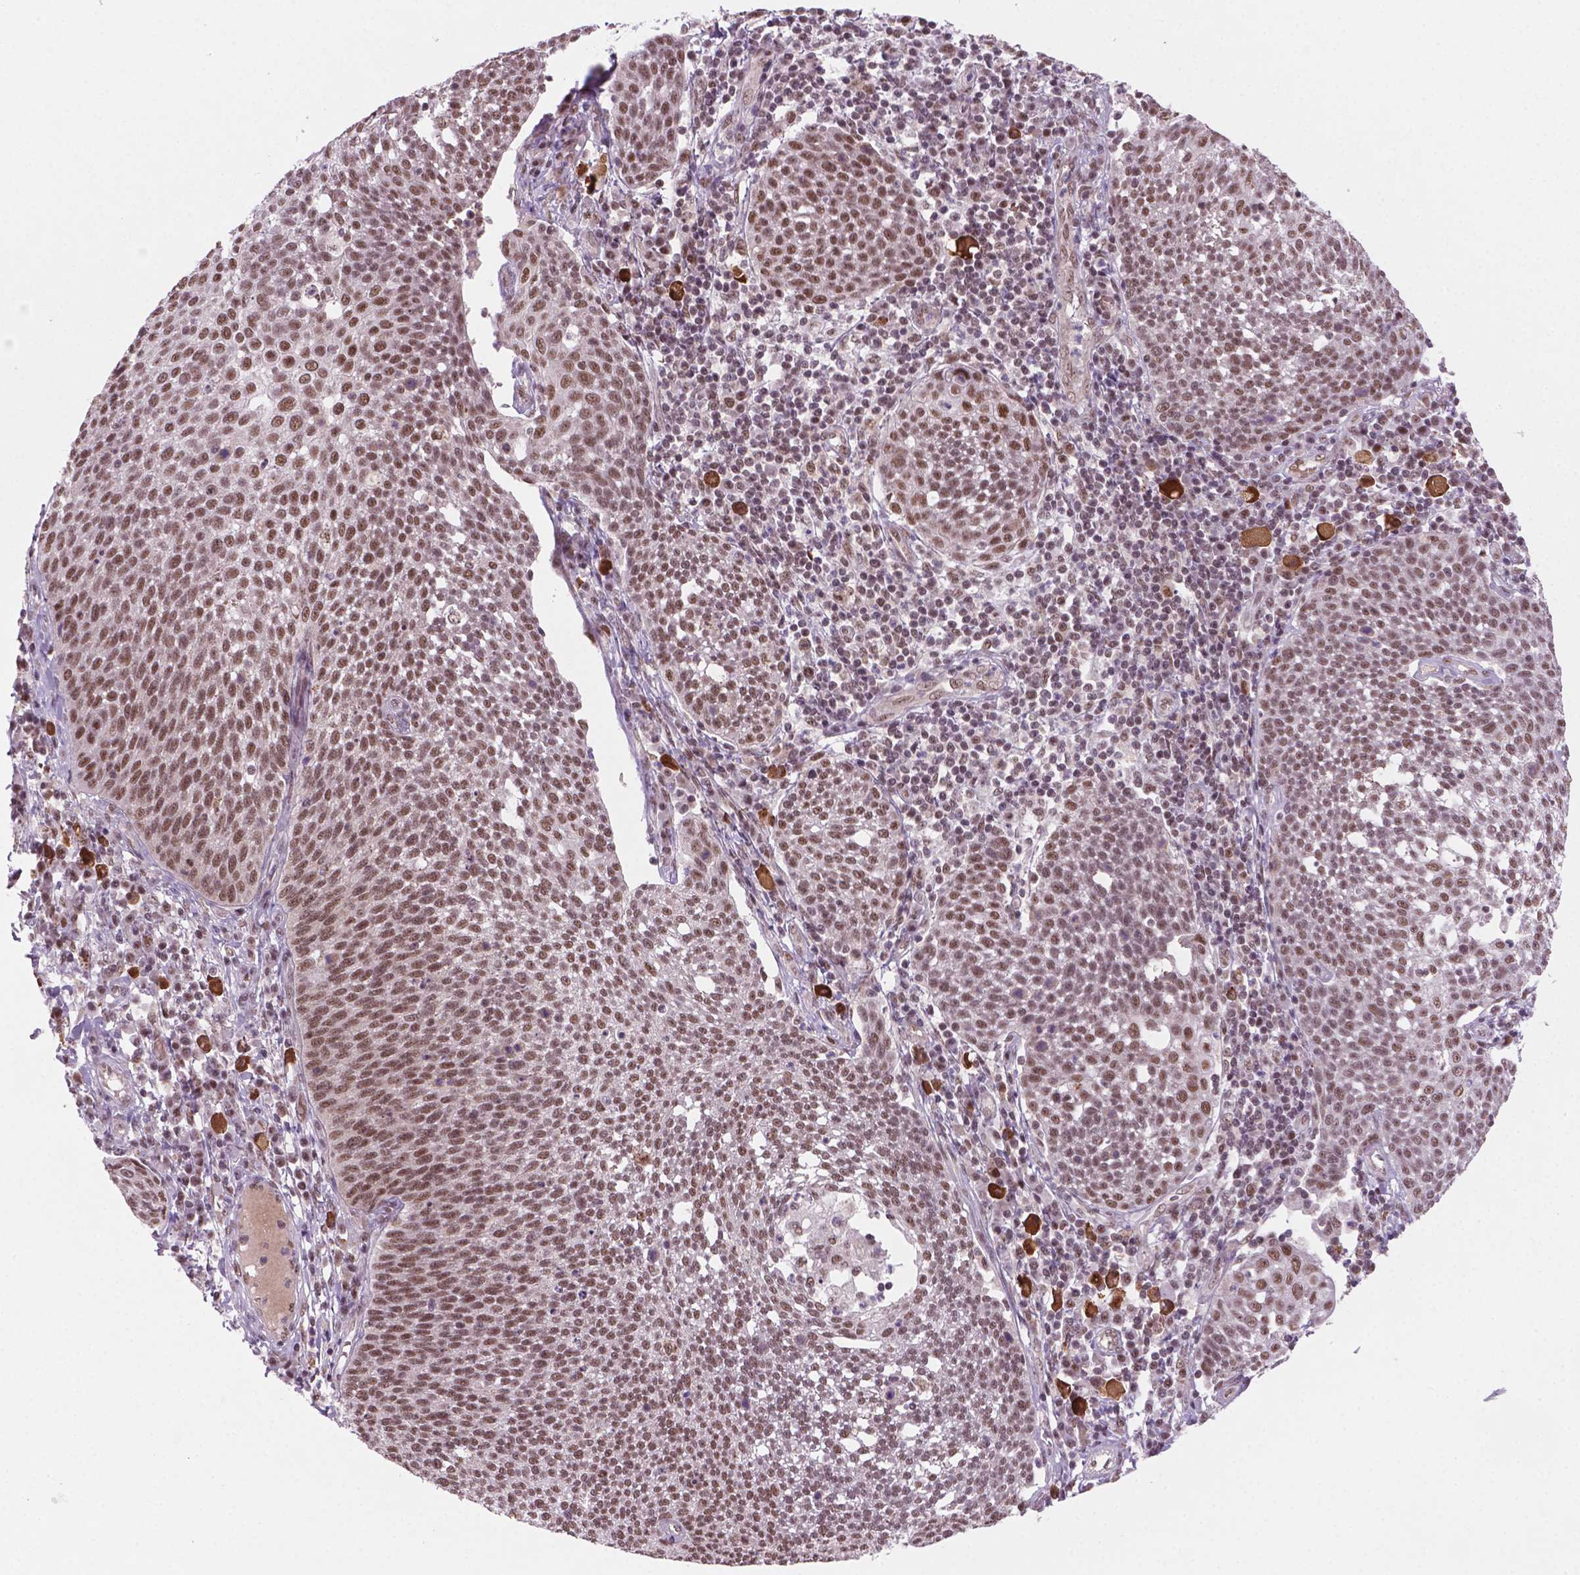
{"staining": {"intensity": "moderate", "quantity": ">75%", "location": "nuclear"}, "tissue": "cervical cancer", "cell_type": "Tumor cells", "image_type": "cancer", "snomed": [{"axis": "morphology", "description": "Squamous cell carcinoma, NOS"}, {"axis": "topography", "description": "Cervix"}], "caption": "This histopathology image reveals immunohistochemistry staining of cervical cancer (squamous cell carcinoma), with medium moderate nuclear positivity in about >75% of tumor cells.", "gene": "PHAX", "patient": {"sex": "female", "age": 34}}